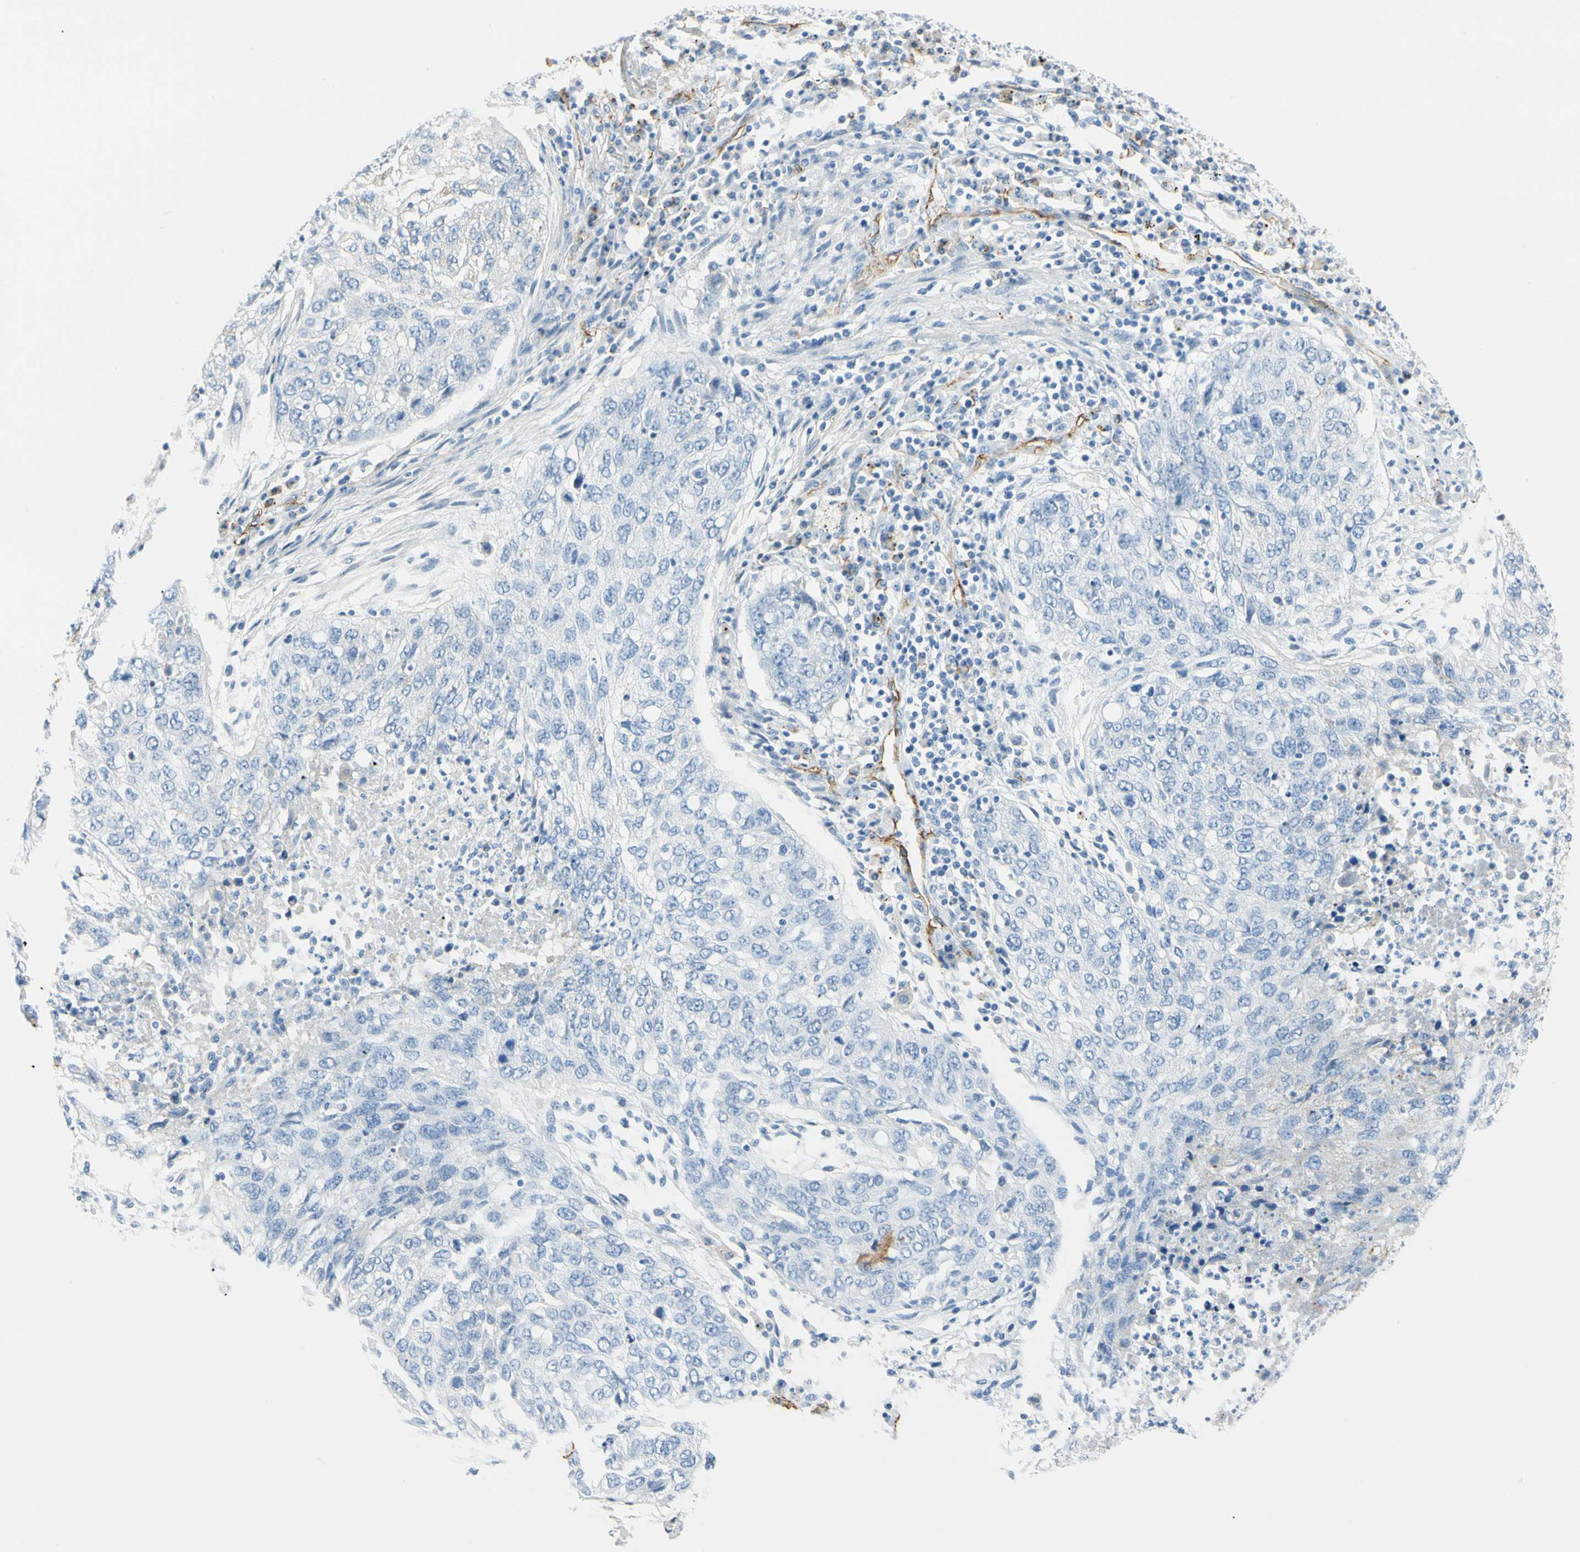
{"staining": {"intensity": "weak", "quantity": "<25%", "location": "cytoplasmic/membranous"}, "tissue": "lung cancer", "cell_type": "Tumor cells", "image_type": "cancer", "snomed": [{"axis": "morphology", "description": "Squamous cell carcinoma, NOS"}, {"axis": "topography", "description": "Lung"}], "caption": "Image shows no significant protein staining in tumor cells of lung cancer (squamous cell carcinoma).", "gene": "VPS9D1", "patient": {"sex": "female", "age": 63}}